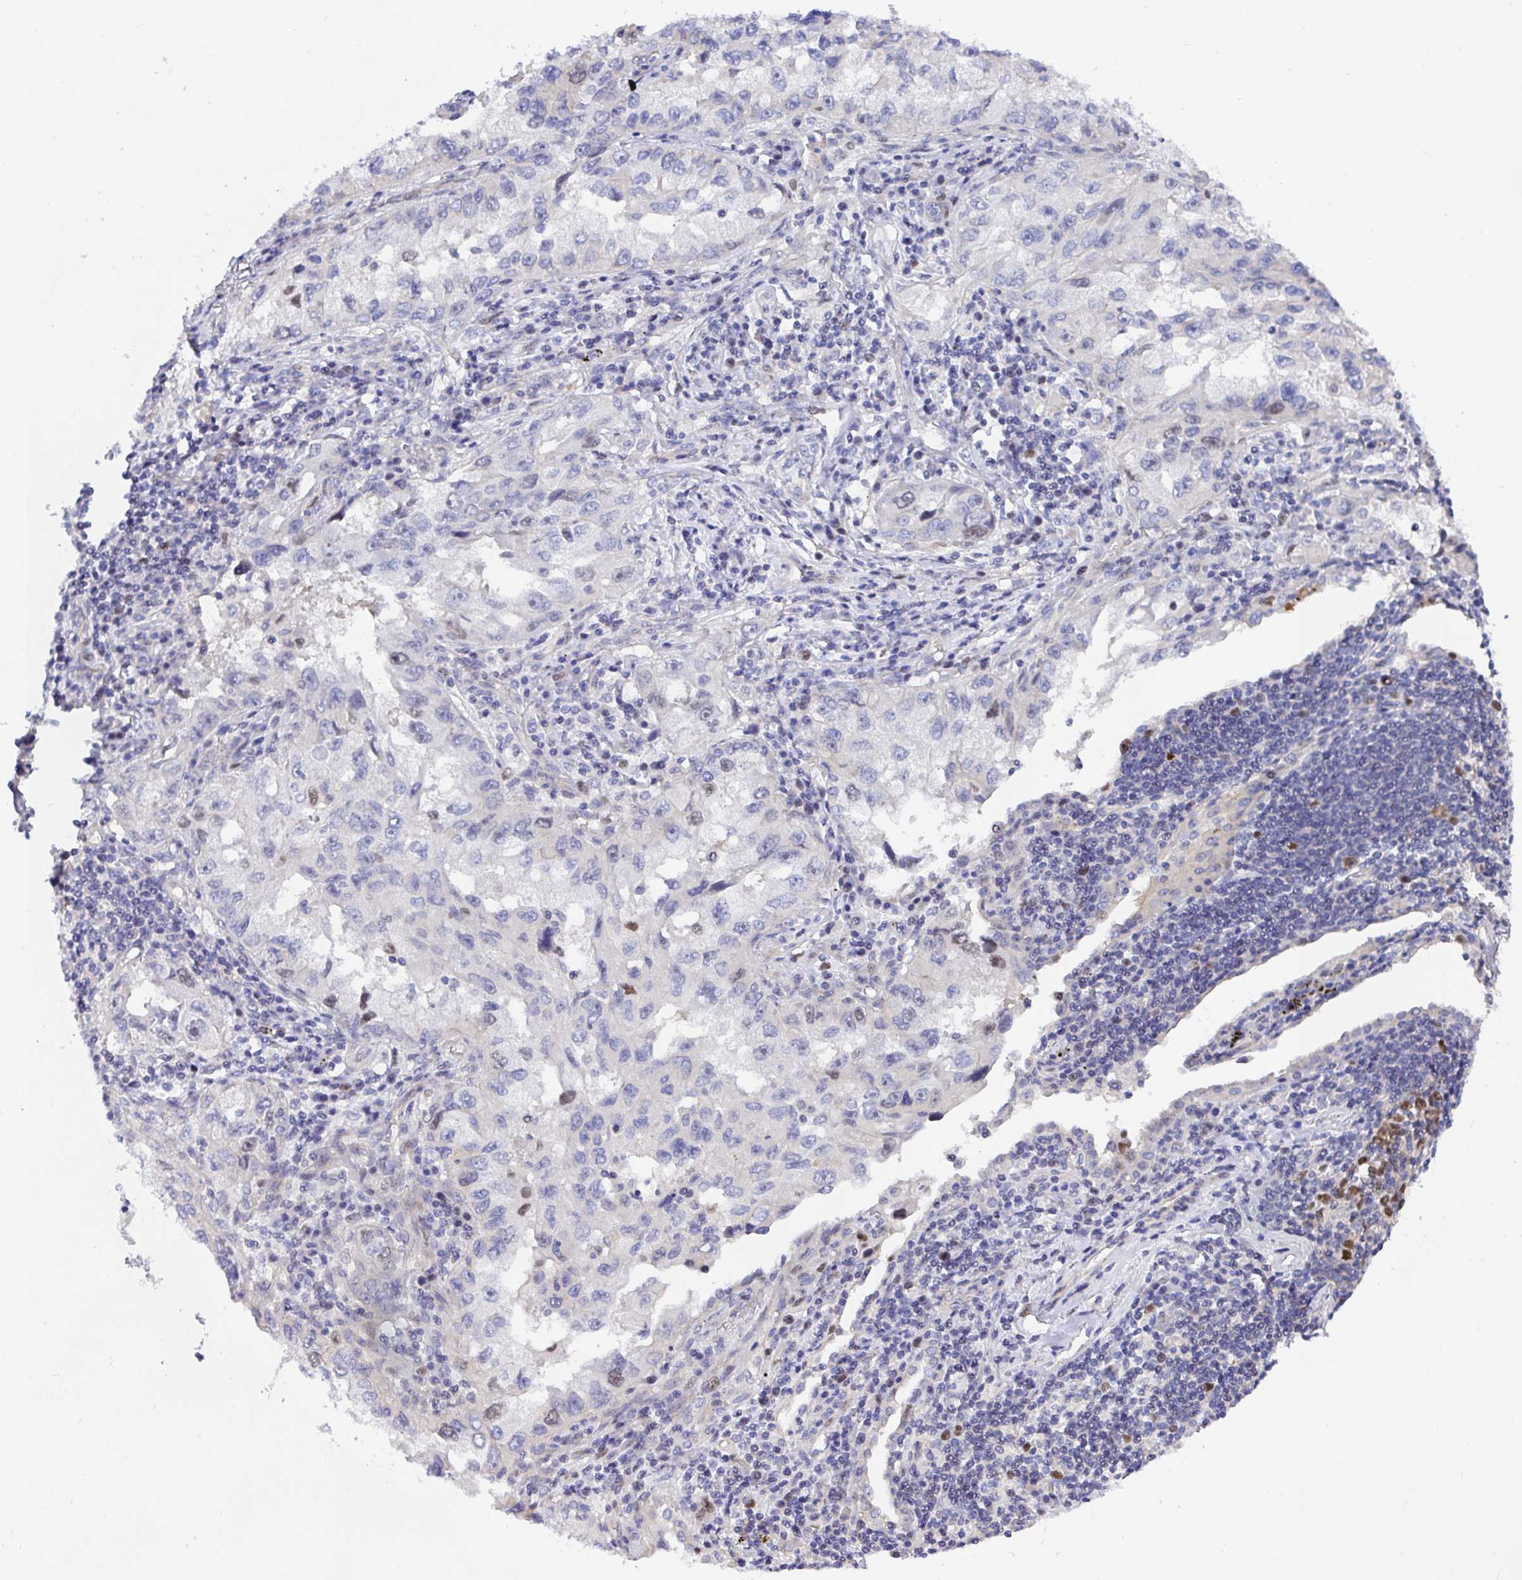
{"staining": {"intensity": "negative", "quantity": "none", "location": "none"}, "tissue": "lung cancer", "cell_type": "Tumor cells", "image_type": "cancer", "snomed": [{"axis": "morphology", "description": "Adenocarcinoma, NOS"}, {"axis": "topography", "description": "Lung"}], "caption": "Immunohistochemistry (IHC) of adenocarcinoma (lung) exhibits no expression in tumor cells.", "gene": "TIMELESS", "patient": {"sex": "female", "age": 73}}